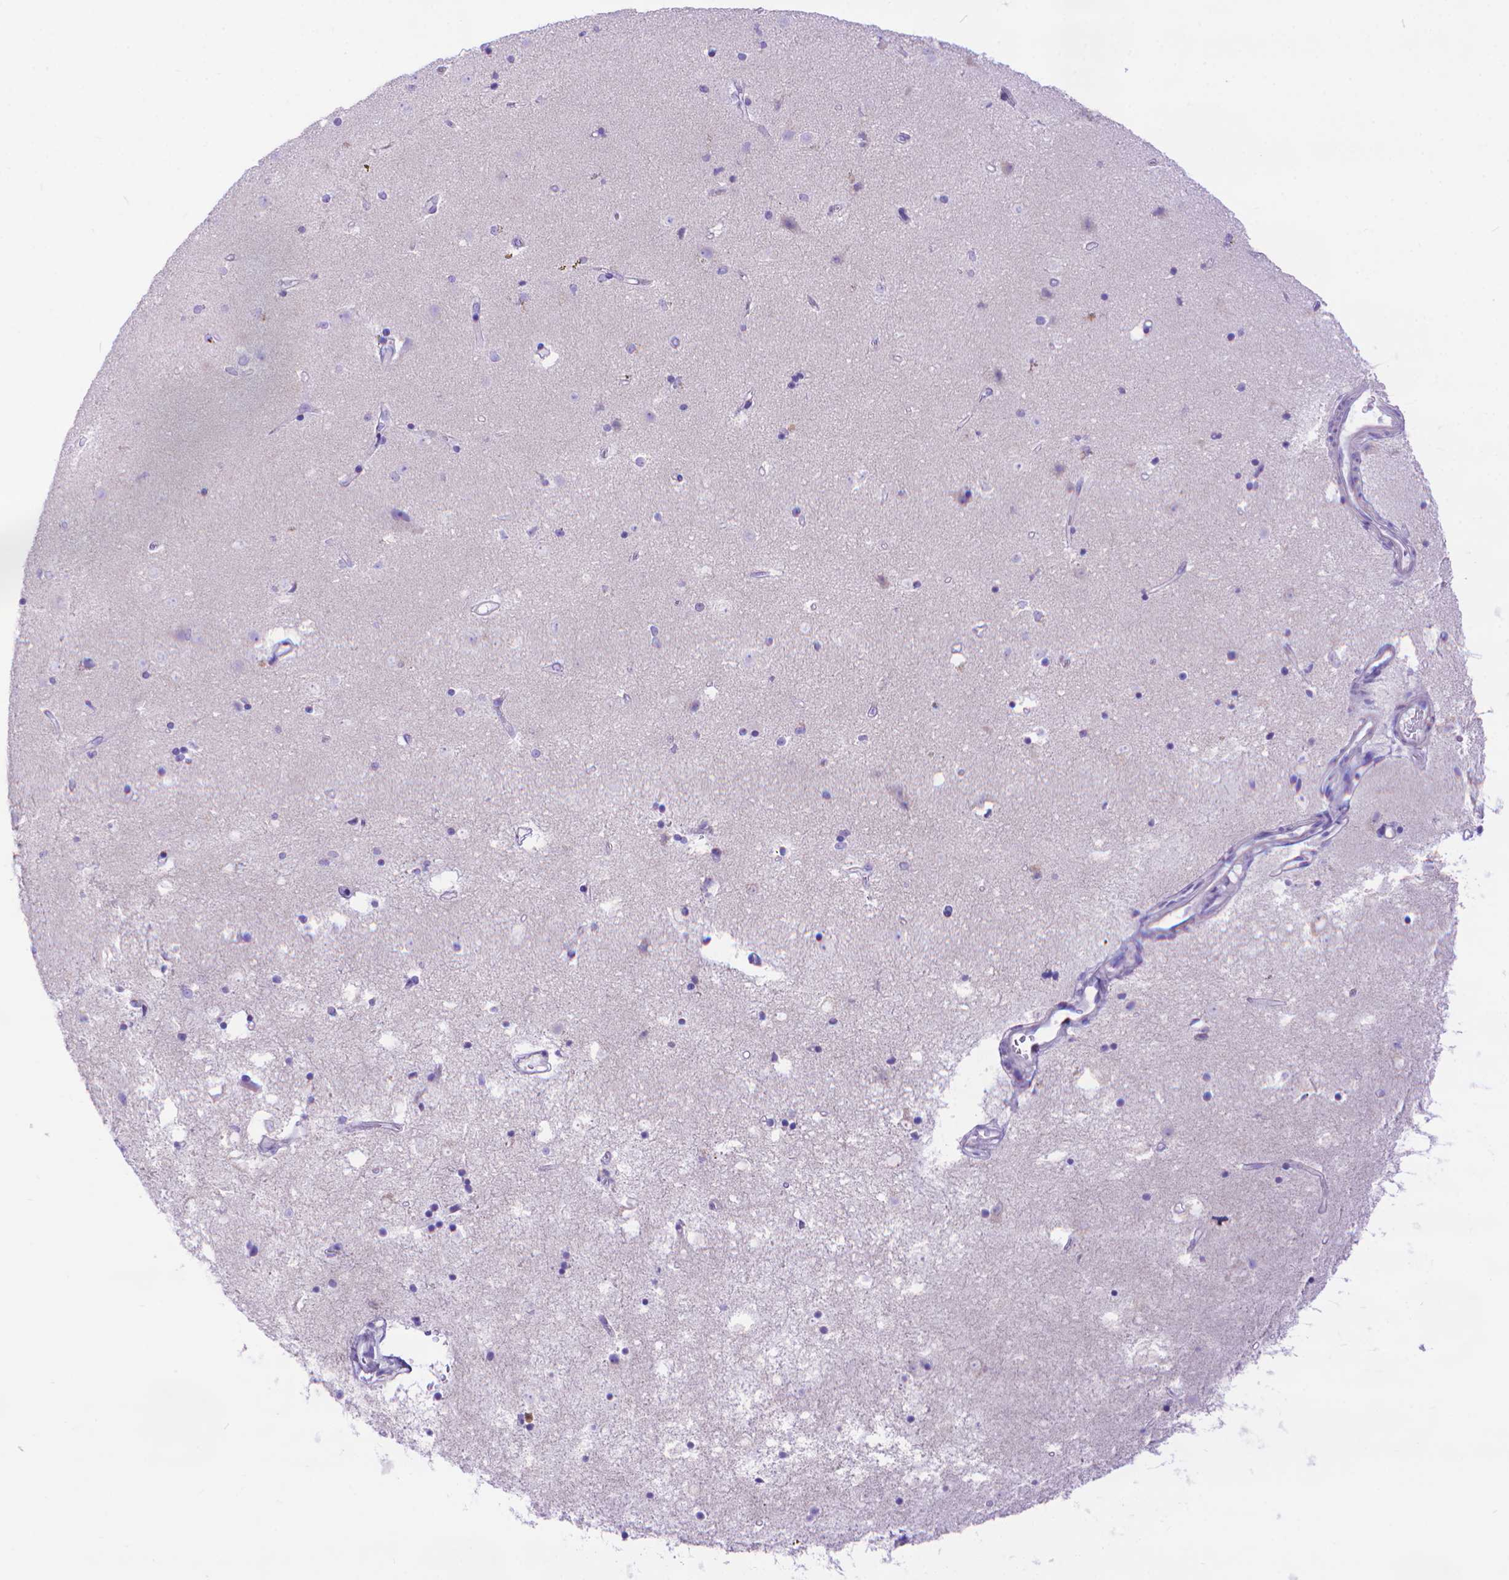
{"staining": {"intensity": "negative", "quantity": "none", "location": "none"}, "tissue": "caudate", "cell_type": "Glial cells", "image_type": "normal", "snomed": [{"axis": "morphology", "description": "Normal tissue, NOS"}, {"axis": "topography", "description": "Lateral ventricle wall"}], "caption": "IHC image of normal human caudate stained for a protein (brown), which demonstrates no expression in glial cells.", "gene": "DHRS2", "patient": {"sex": "female", "age": 71}}